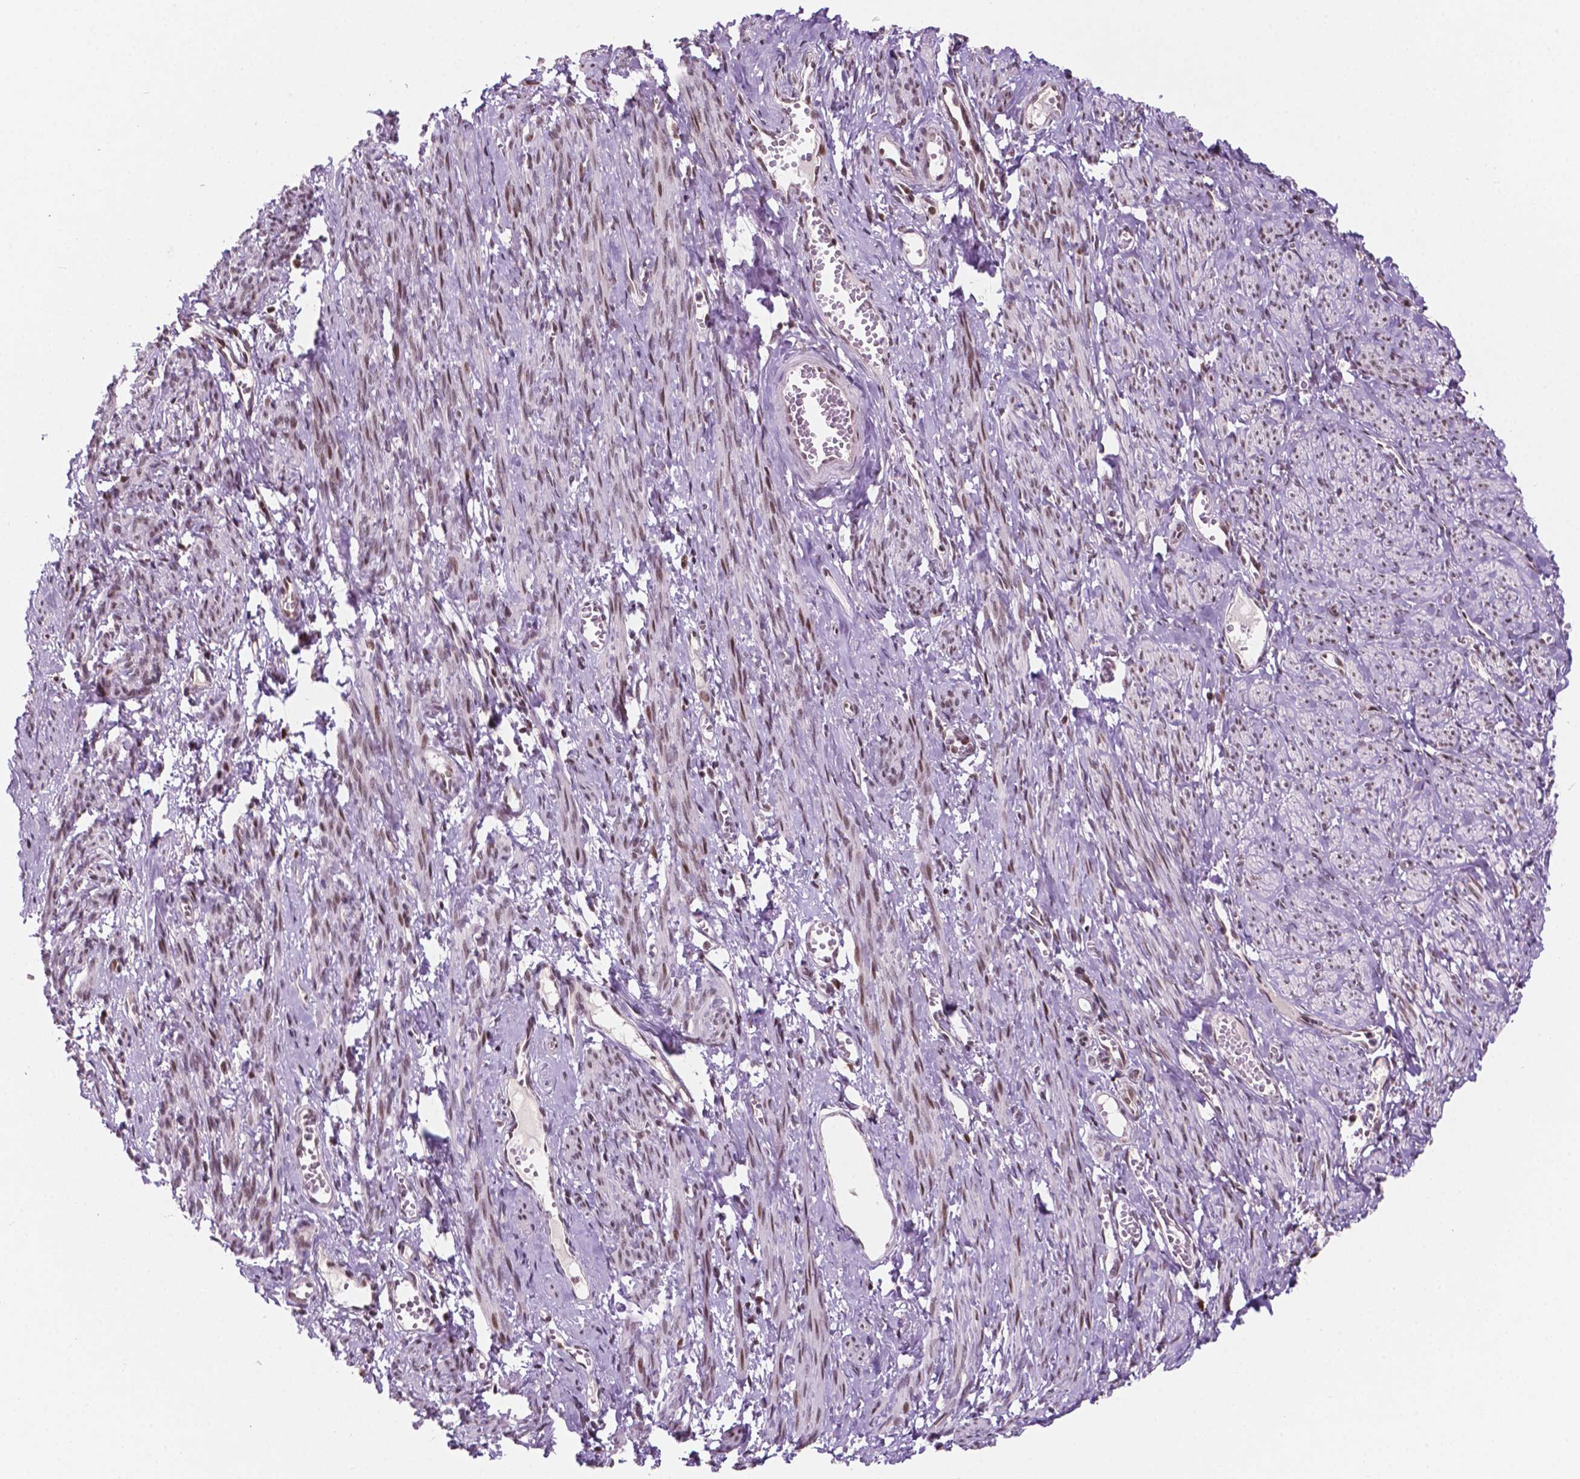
{"staining": {"intensity": "moderate", "quantity": "25%-75%", "location": "nuclear"}, "tissue": "smooth muscle", "cell_type": "Smooth muscle cells", "image_type": "normal", "snomed": [{"axis": "morphology", "description": "Normal tissue, NOS"}, {"axis": "topography", "description": "Smooth muscle"}], "caption": "There is medium levels of moderate nuclear staining in smooth muscle cells of benign smooth muscle, as demonstrated by immunohistochemical staining (brown color).", "gene": "PER2", "patient": {"sex": "female", "age": 65}}